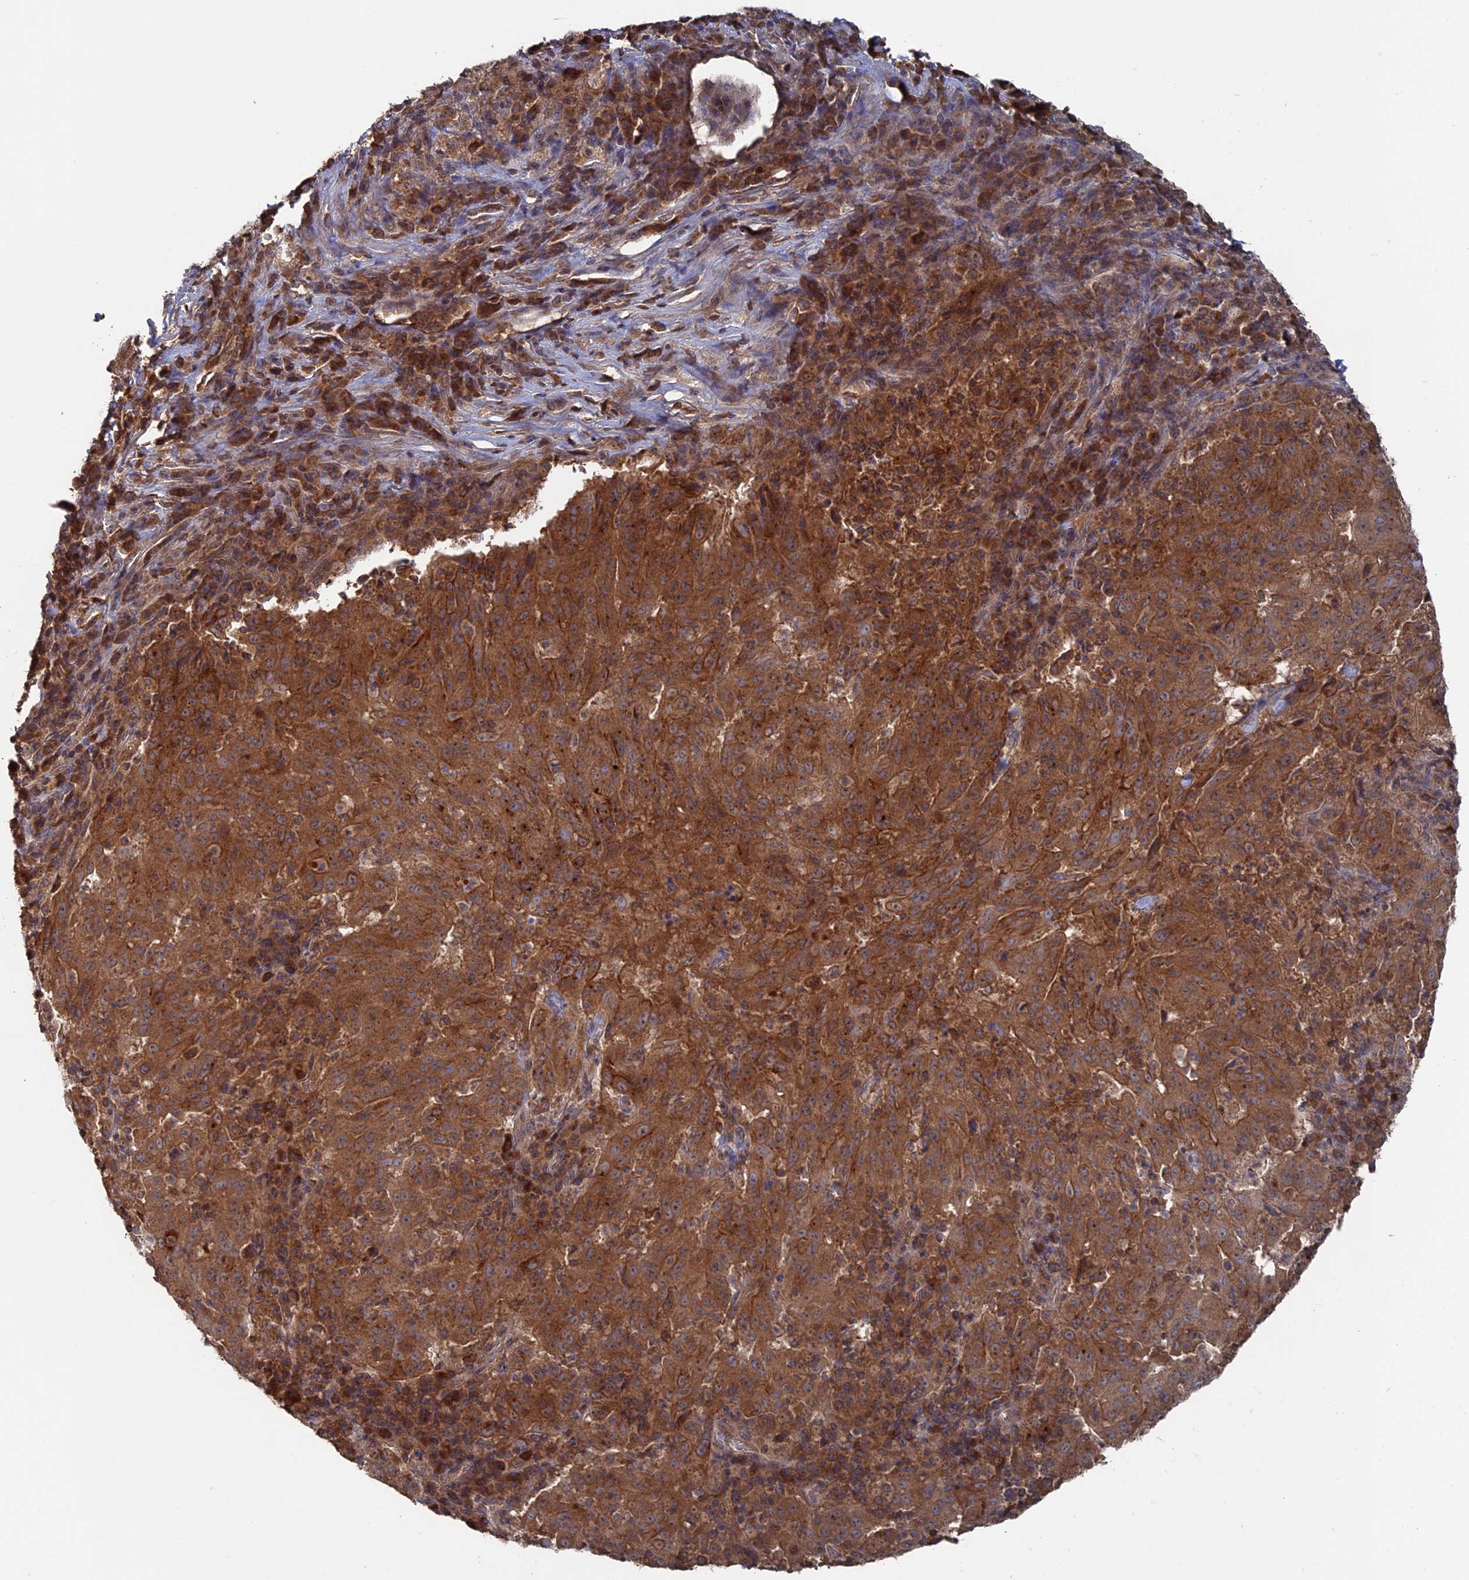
{"staining": {"intensity": "strong", "quantity": ">75%", "location": "cytoplasmic/membranous"}, "tissue": "pancreatic cancer", "cell_type": "Tumor cells", "image_type": "cancer", "snomed": [{"axis": "morphology", "description": "Adenocarcinoma, NOS"}, {"axis": "topography", "description": "Pancreas"}], "caption": "The histopathology image shows a brown stain indicating the presence of a protein in the cytoplasmic/membranous of tumor cells in pancreatic adenocarcinoma. (DAB (3,3'-diaminobenzidine) IHC, brown staining for protein, blue staining for nuclei).", "gene": "RAB15", "patient": {"sex": "male", "age": 63}}